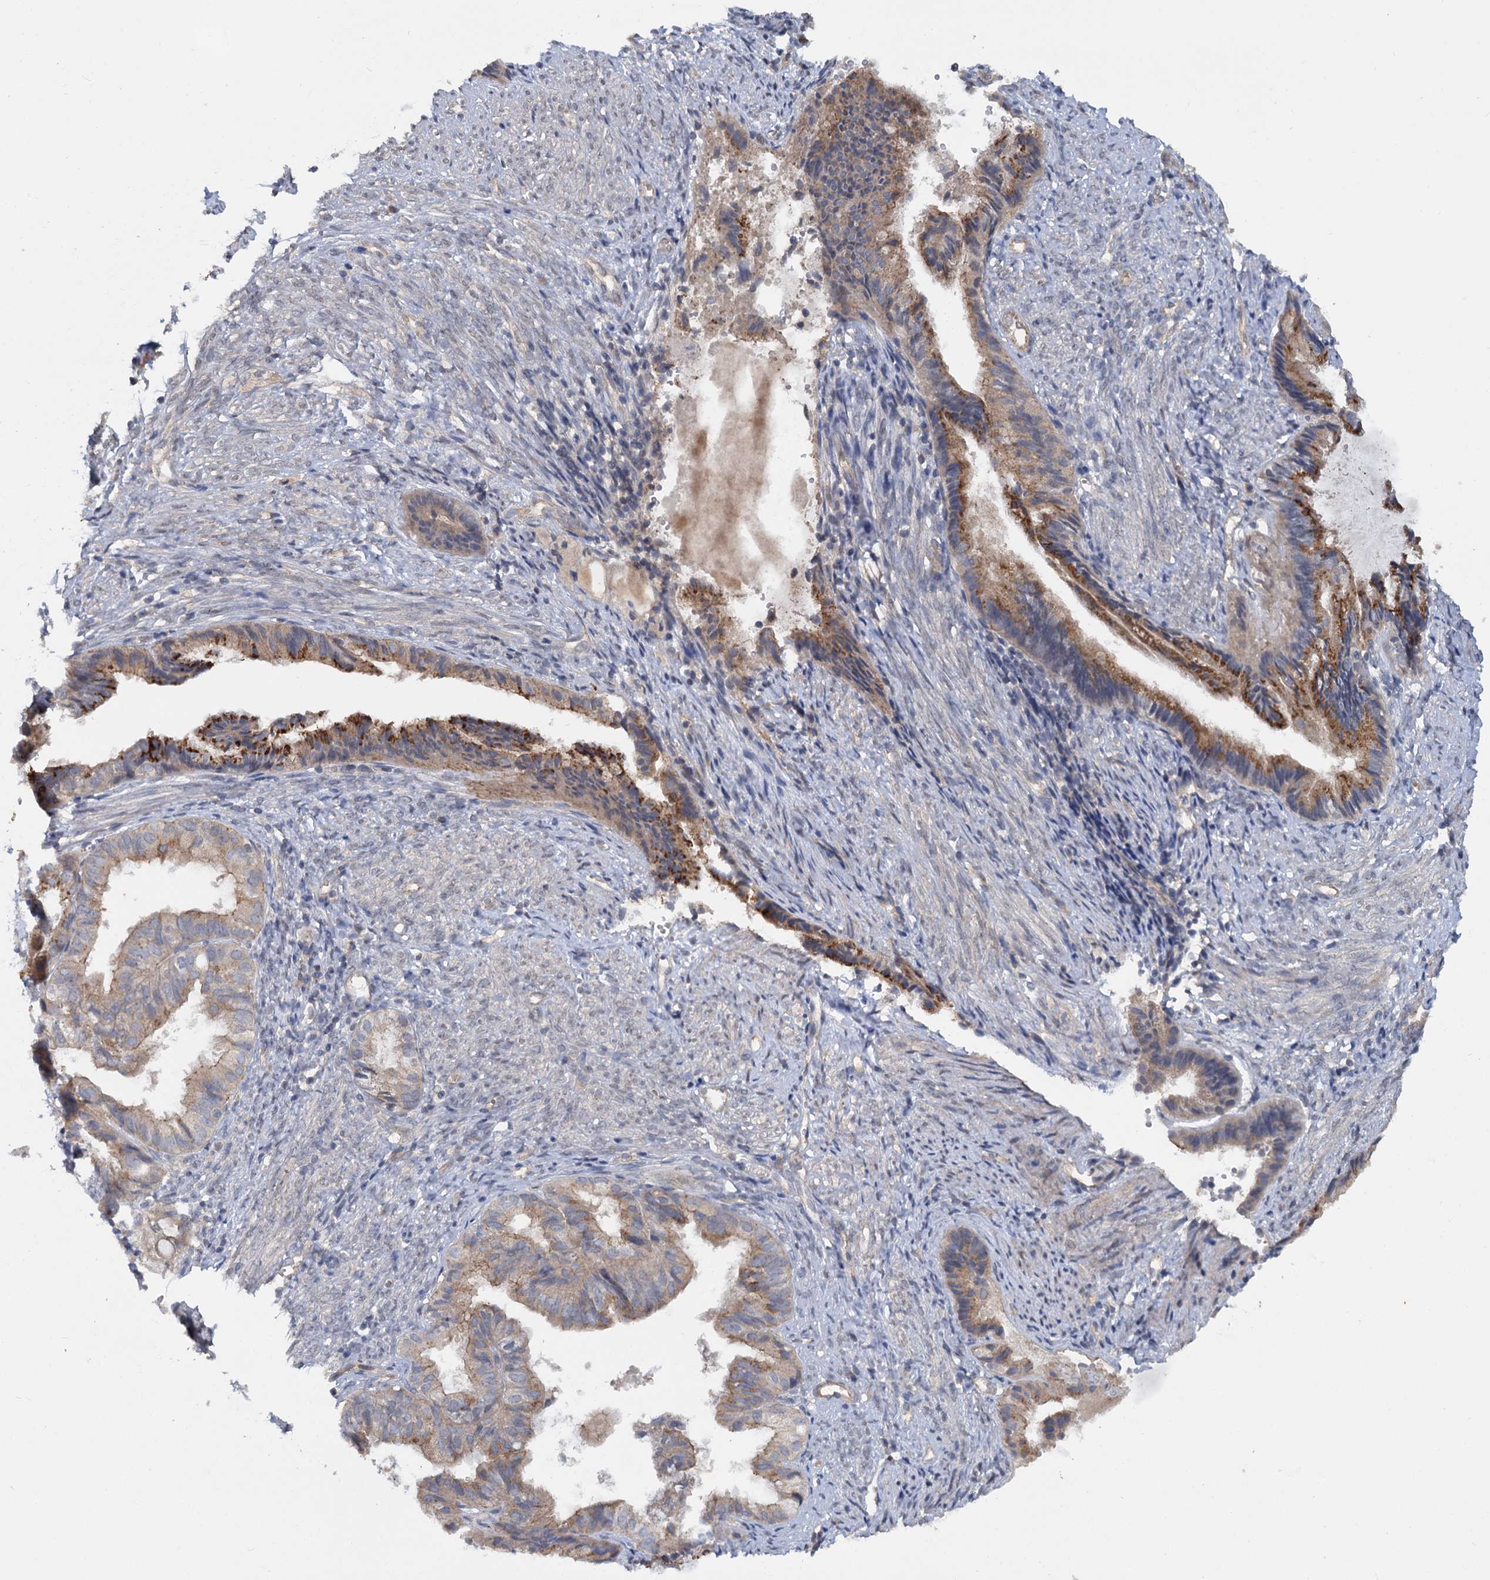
{"staining": {"intensity": "moderate", "quantity": "<25%", "location": "cytoplasmic/membranous"}, "tissue": "endometrial cancer", "cell_type": "Tumor cells", "image_type": "cancer", "snomed": [{"axis": "morphology", "description": "Adenocarcinoma, NOS"}, {"axis": "topography", "description": "Endometrium"}], "caption": "There is low levels of moderate cytoplasmic/membranous expression in tumor cells of endometrial adenocarcinoma, as demonstrated by immunohistochemical staining (brown color).", "gene": "ZNF324", "patient": {"sex": "female", "age": 86}}